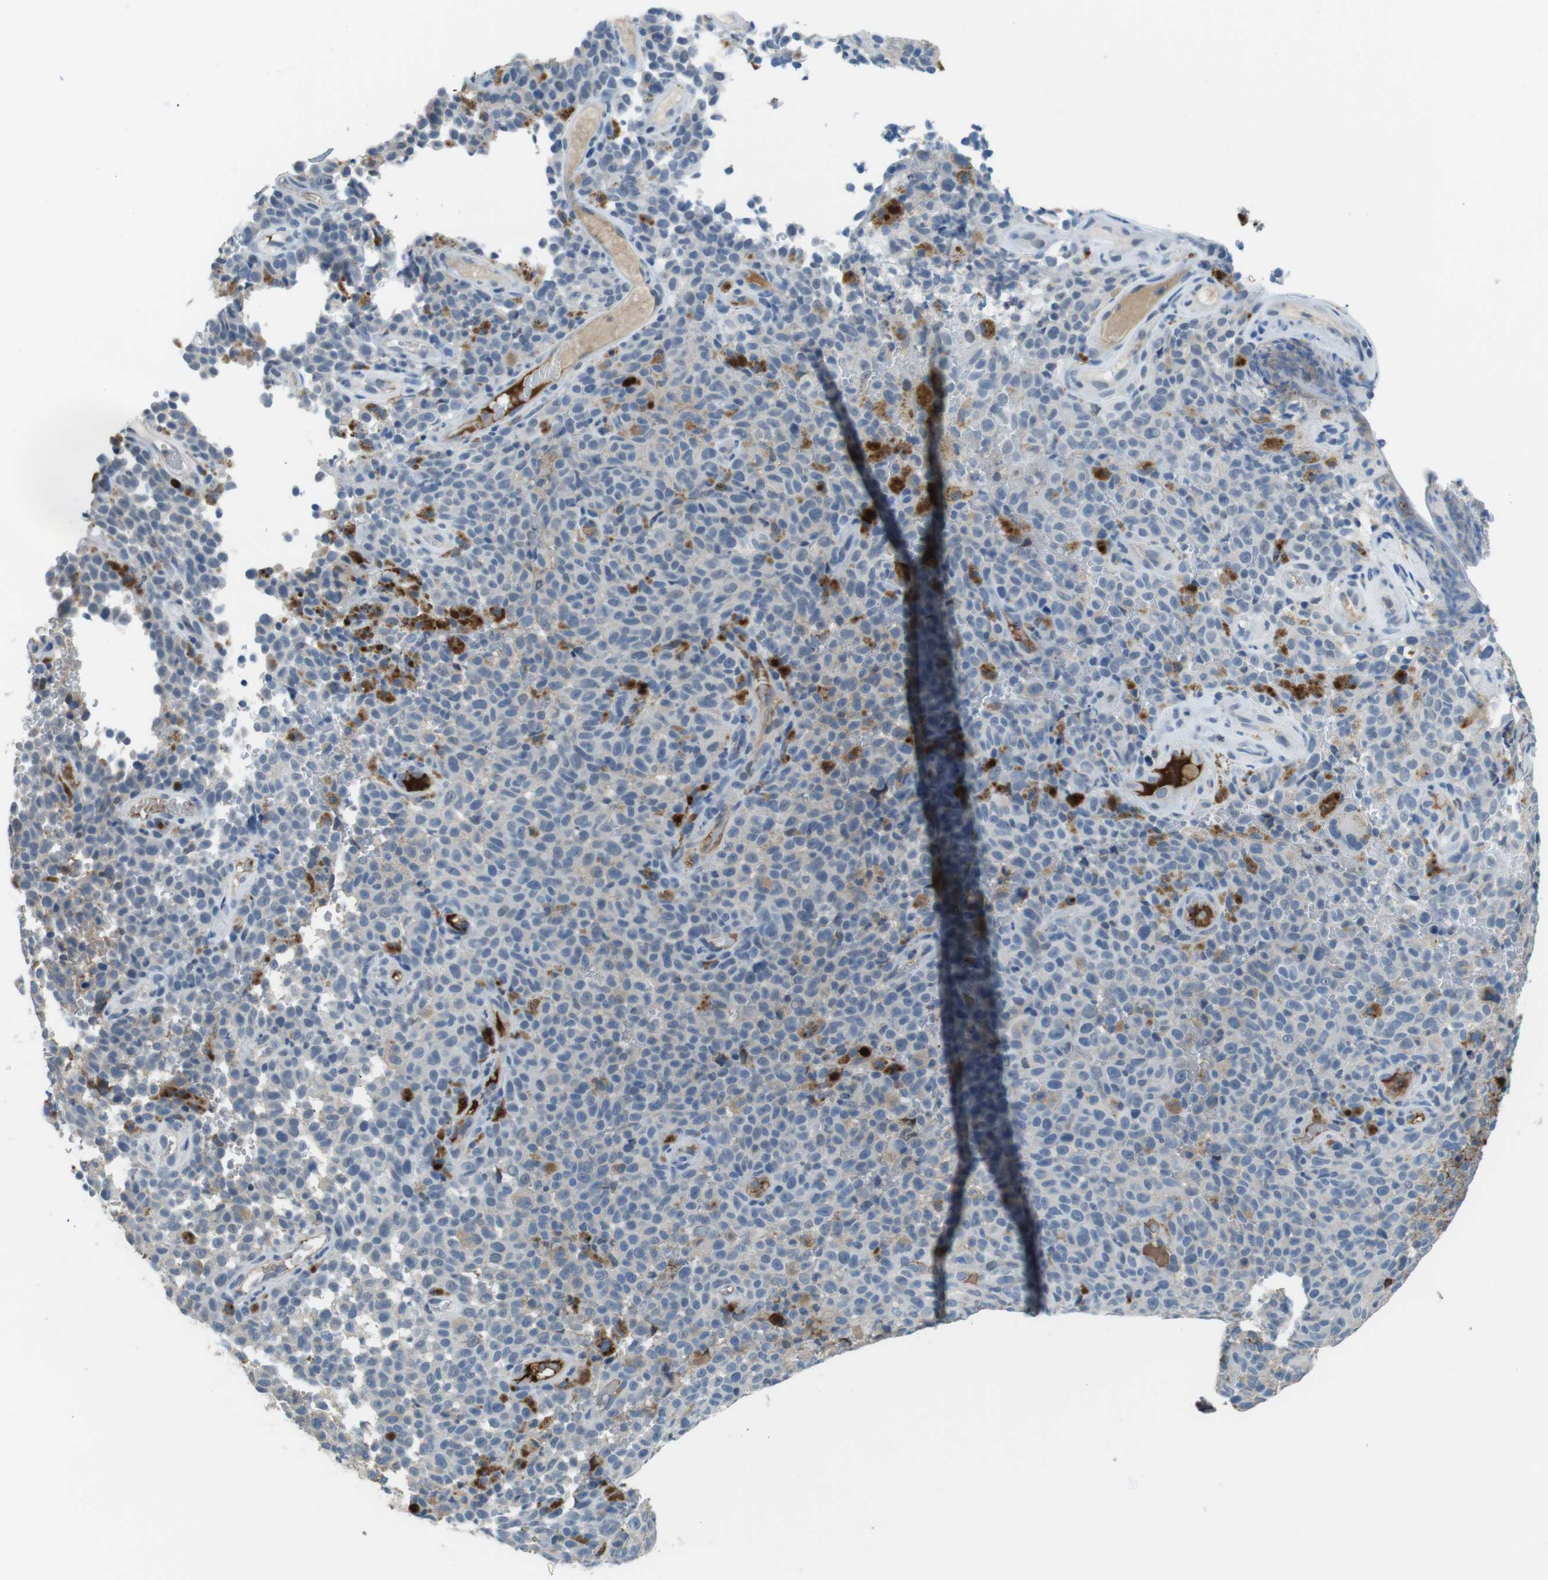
{"staining": {"intensity": "negative", "quantity": "none", "location": "none"}, "tissue": "melanoma", "cell_type": "Tumor cells", "image_type": "cancer", "snomed": [{"axis": "morphology", "description": "Malignant melanoma, NOS"}, {"axis": "topography", "description": "Skin"}], "caption": "There is no significant positivity in tumor cells of malignant melanoma. (Immunohistochemistry, brightfield microscopy, high magnification).", "gene": "TMPRSS15", "patient": {"sex": "female", "age": 82}}